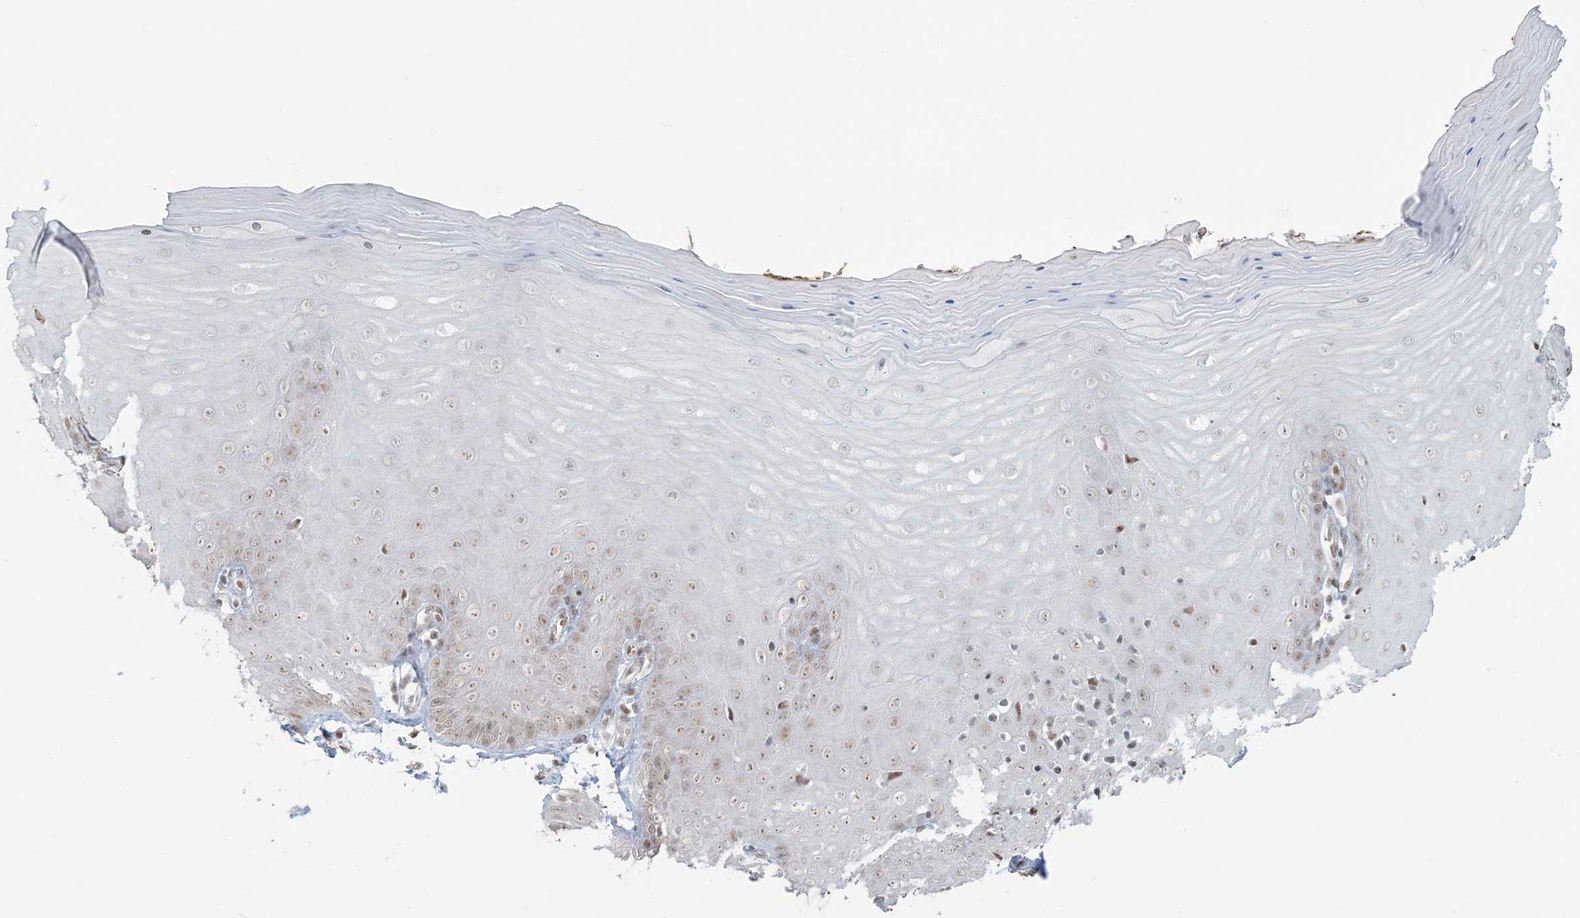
{"staining": {"intensity": "weak", "quantity": "25%-75%", "location": "nuclear"}, "tissue": "cervix", "cell_type": "Glandular cells", "image_type": "normal", "snomed": [{"axis": "morphology", "description": "Normal tissue, NOS"}, {"axis": "topography", "description": "Cervix"}], "caption": "Human cervix stained for a protein (brown) reveals weak nuclear positive expression in about 25%-75% of glandular cells.", "gene": "ZNF787", "patient": {"sex": "female", "age": 55}}